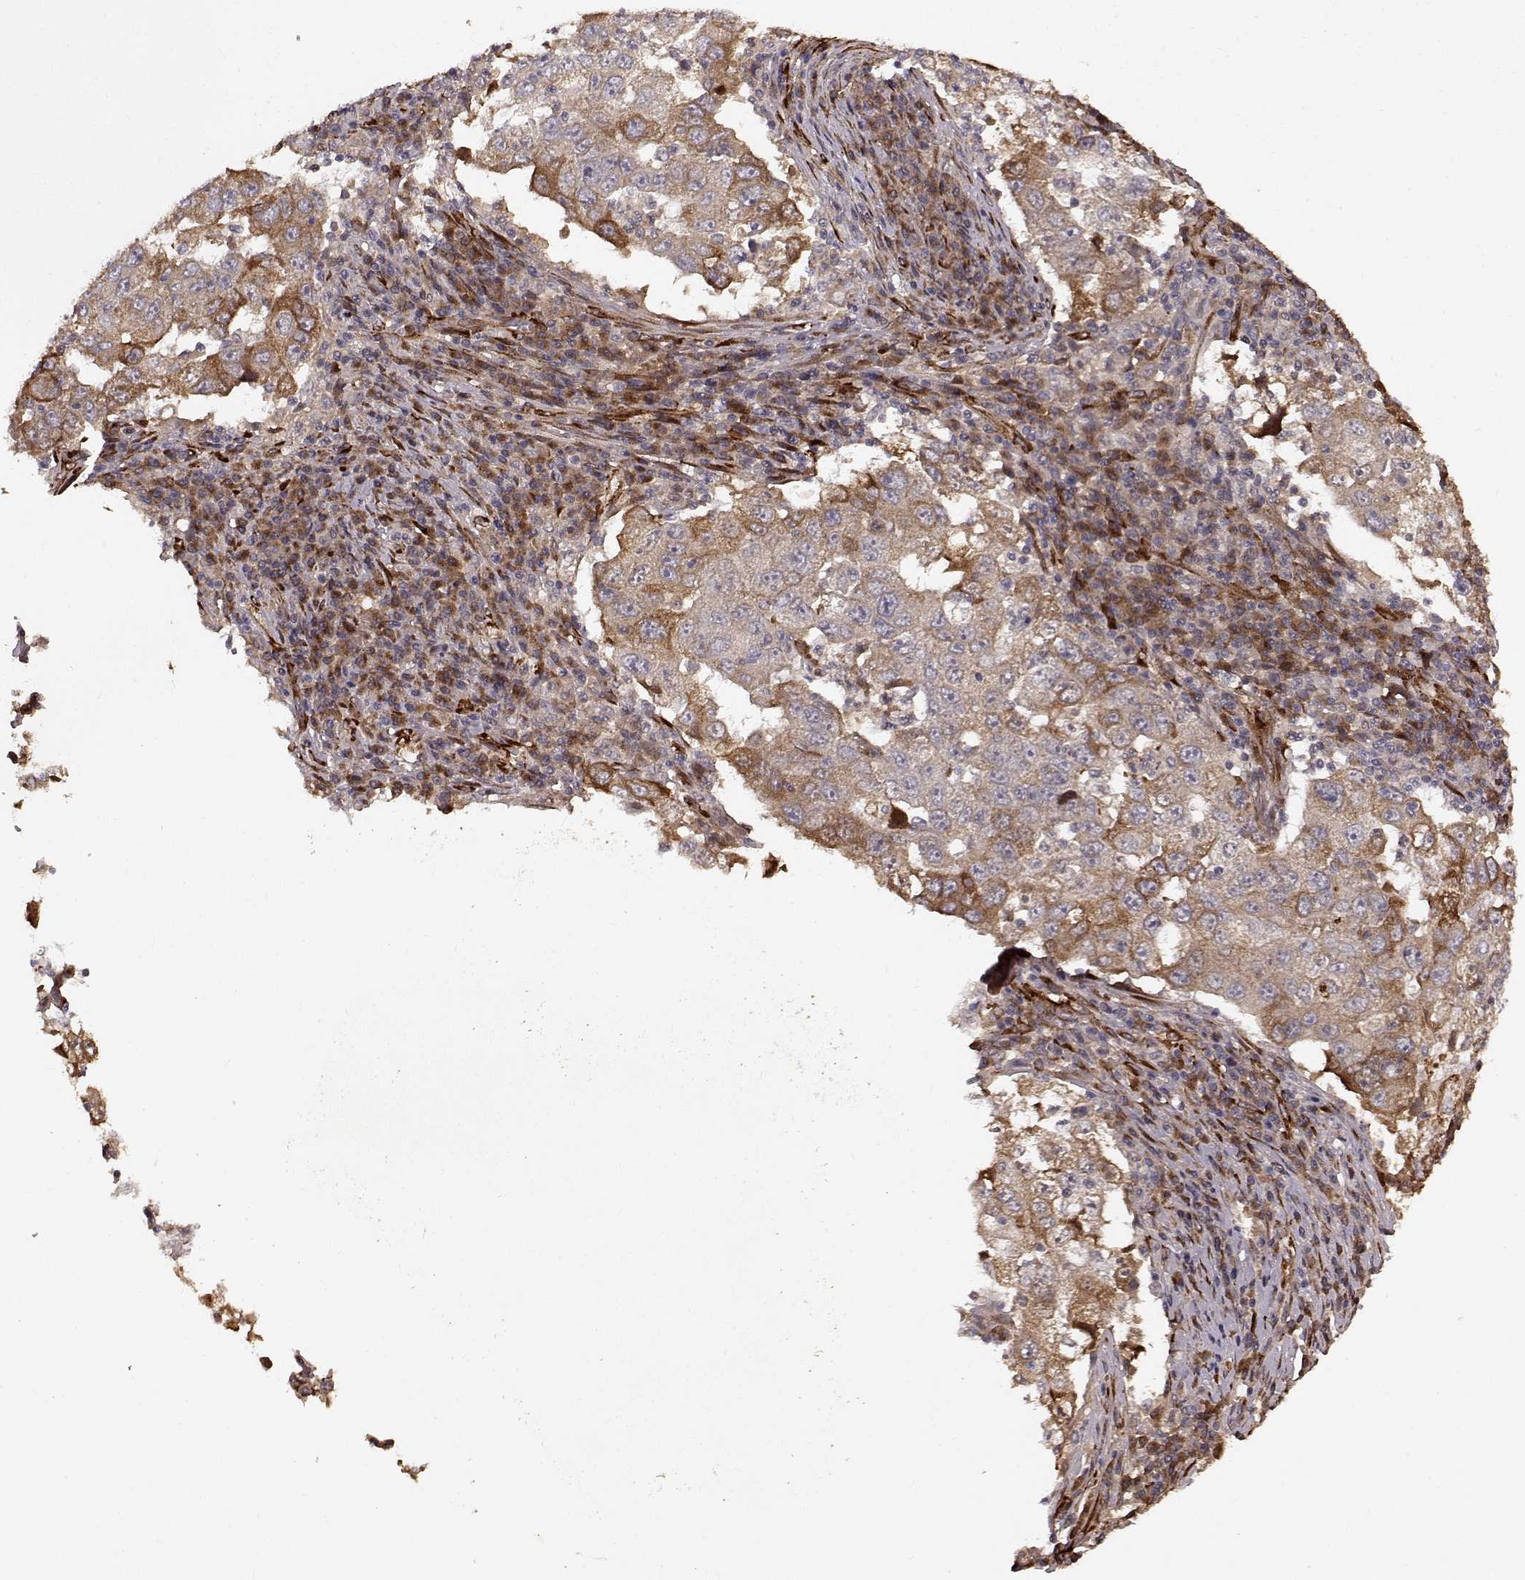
{"staining": {"intensity": "strong", "quantity": "<25%", "location": "cytoplasmic/membranous"}, "tissue": "lung cancer", "cell_type": "Tumor cells", "image_type": "cancer", "snomed": [{"axis": "morphology", "description": "Adenocarcinoma, NOS"}, {"axis": "topography", "description": "Lung"}], "caption": "Brown immunohistochemical staining in human lung cancer shows strong cytoplasmic/membranous staining in about <25% of tumor cells.", "gene": "FSTL1", "patient": {"sex": "male", "age": 73}}